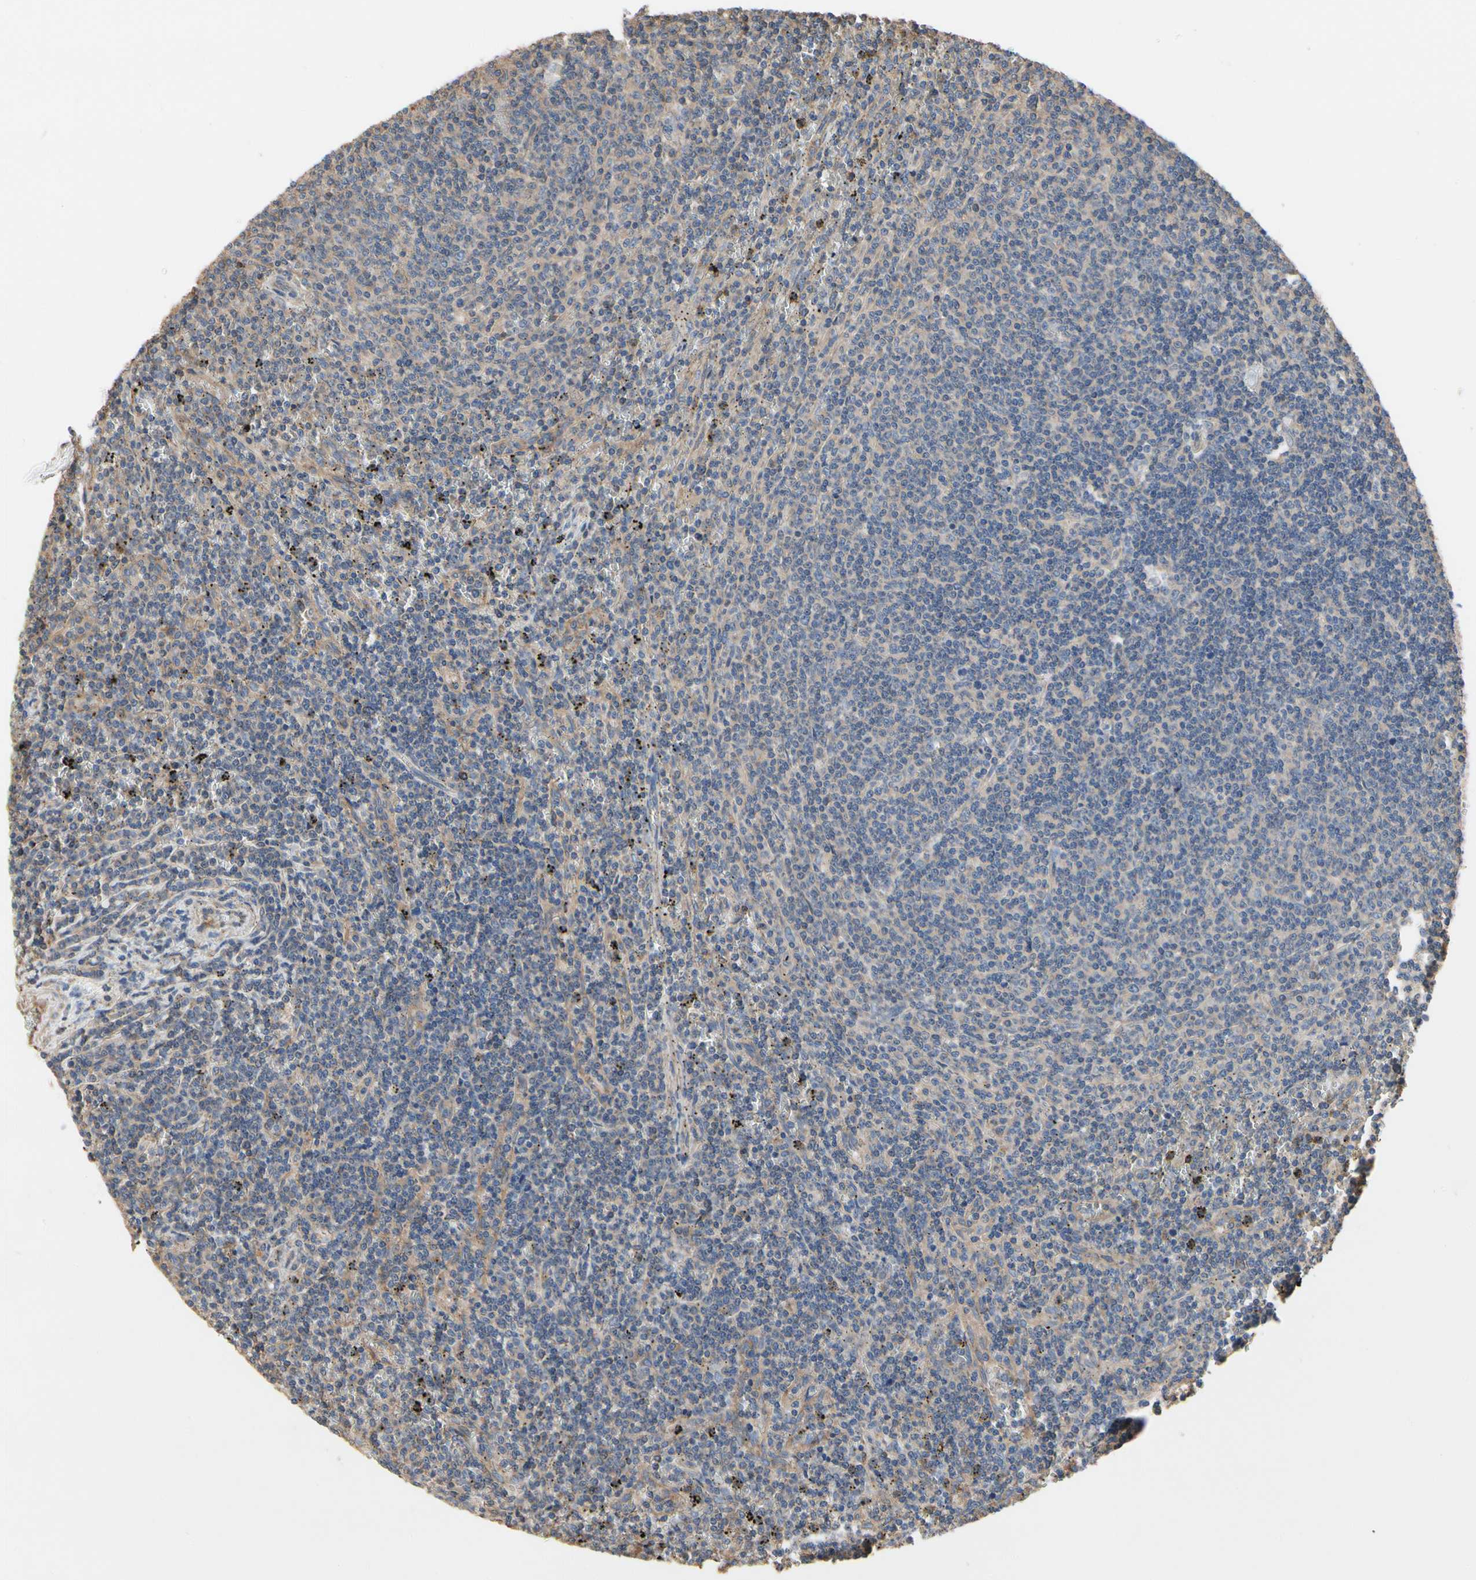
{"staining": {"intensity": "weak", "quantity": "25%-75%", "location": "cytoplasmic/membranous"}, "tissue": "lymphoma", "cell_type": "Tumor cells", "image_type": "cancer", "snomed": [{"axis": "morphology", "description": "Malignant lymphoma, non-Hodgkin's type, Low grade"}, {"axis": "topography", "description": "Spleen"}], "caption": "Low-grade malignant lymphoma, non-Hodgkin's type tissue shows weak cytoplasmic/membranous staining in approximately 25%-75% of tumor cells, visualized by immunohistochemistry.", "gene": "PDZK1", "patient": {"sex": "female", "age": 50}}